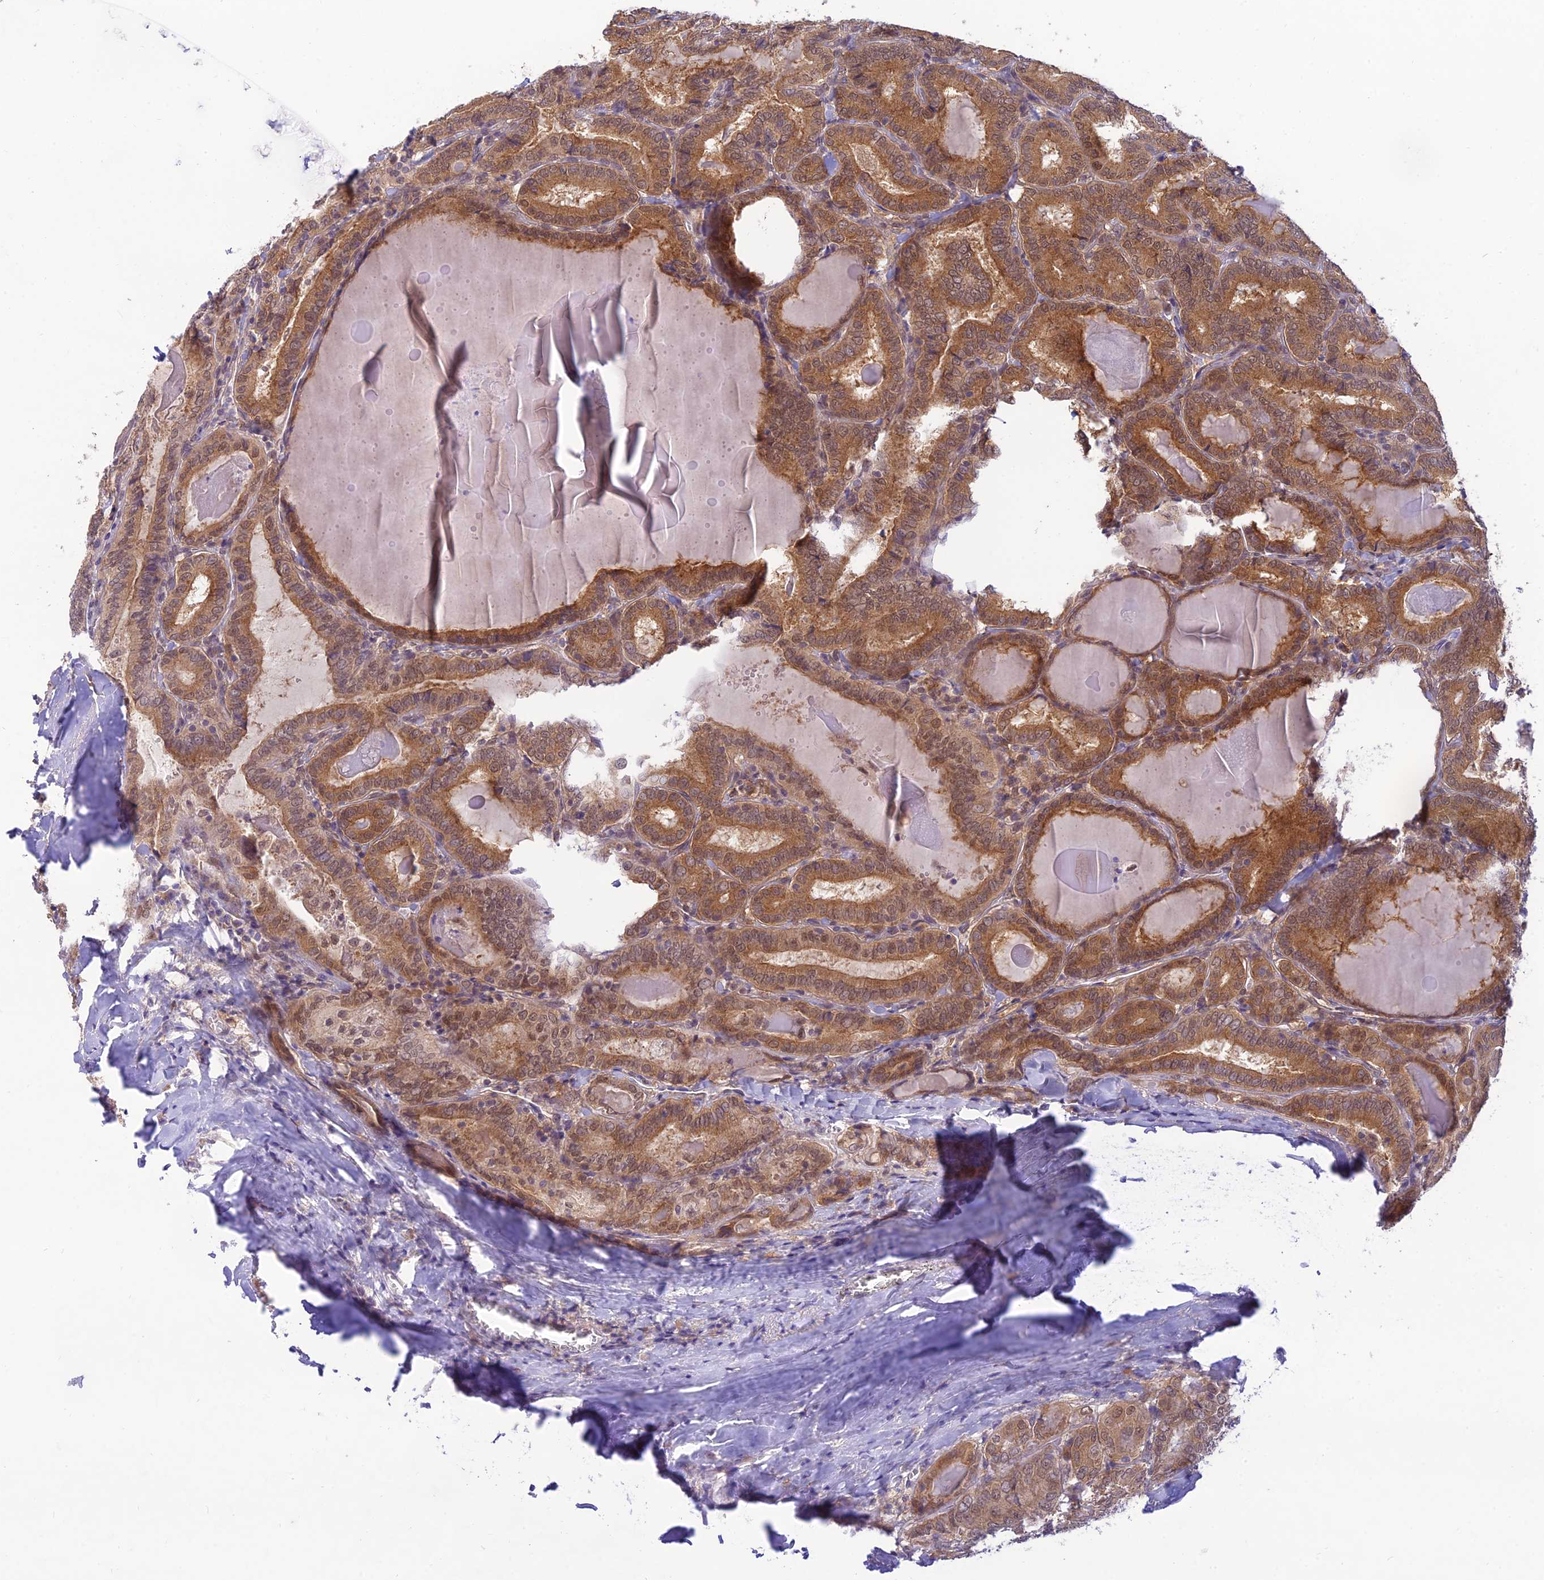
{"staining": {"intensity": "moderate", "quantity": ">75%", "location": "cytoplasmic/membranous,nuclear"}, "tissue": "thyroid cancer", "cell_type": "Tumor cells", "image_type": "cancer", "snomed": [{"axis": "morphology", "description": "Papillary adenocarcinoma, NOS"}, {"axis": "topography", "description": "Thyroid gland"}], "caption": "Immunohistochemical staining of thyroid papillary adenocarcinoma exhibits medium levels of moderate cytoplasmic/membranous and nuclear staining in about >75% of tumor cells.", "gene": "SKIC8", "patient": {"sex": "female", "age": 72}}